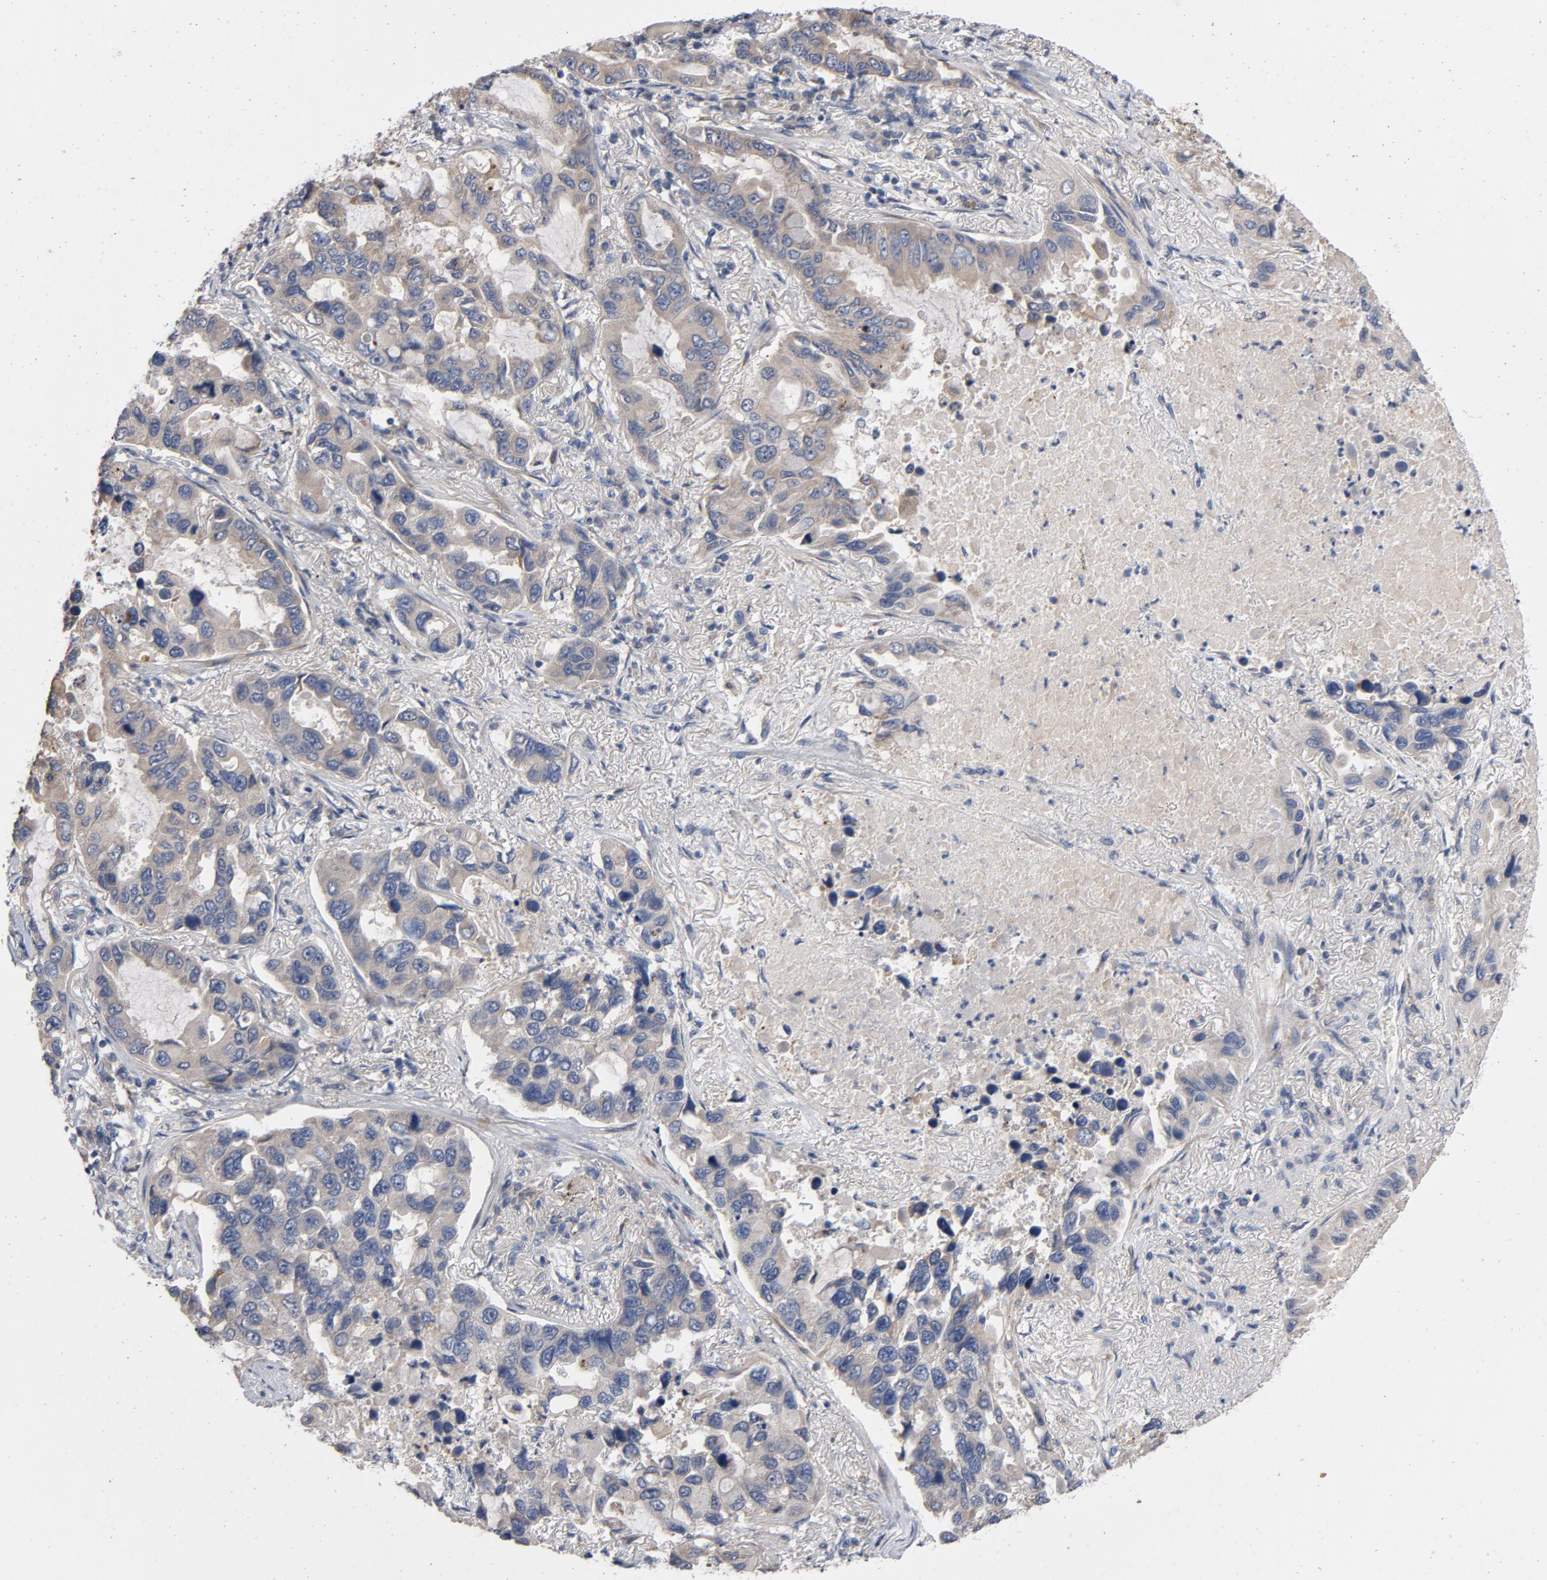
{"staining": {"intensity": "weak", "quantity": ">75%", "location": "cytoplasmic/membranous"}, "tissue": "lung cancer", "cell_type": "Tumor cells", "image_type": "cancer", "snomed": [{"axis": "morphology", "description": "Adenocarcinoma, NOS"}, {"axis": "topography", "description": "Lung"}], "caption": "Lung cancer (adenocarcinoma) stained with a protein marker reveals weak staining in tumor cells.", "gene": "CCDC134", "patient": {"sex": "male", "age": 64}}